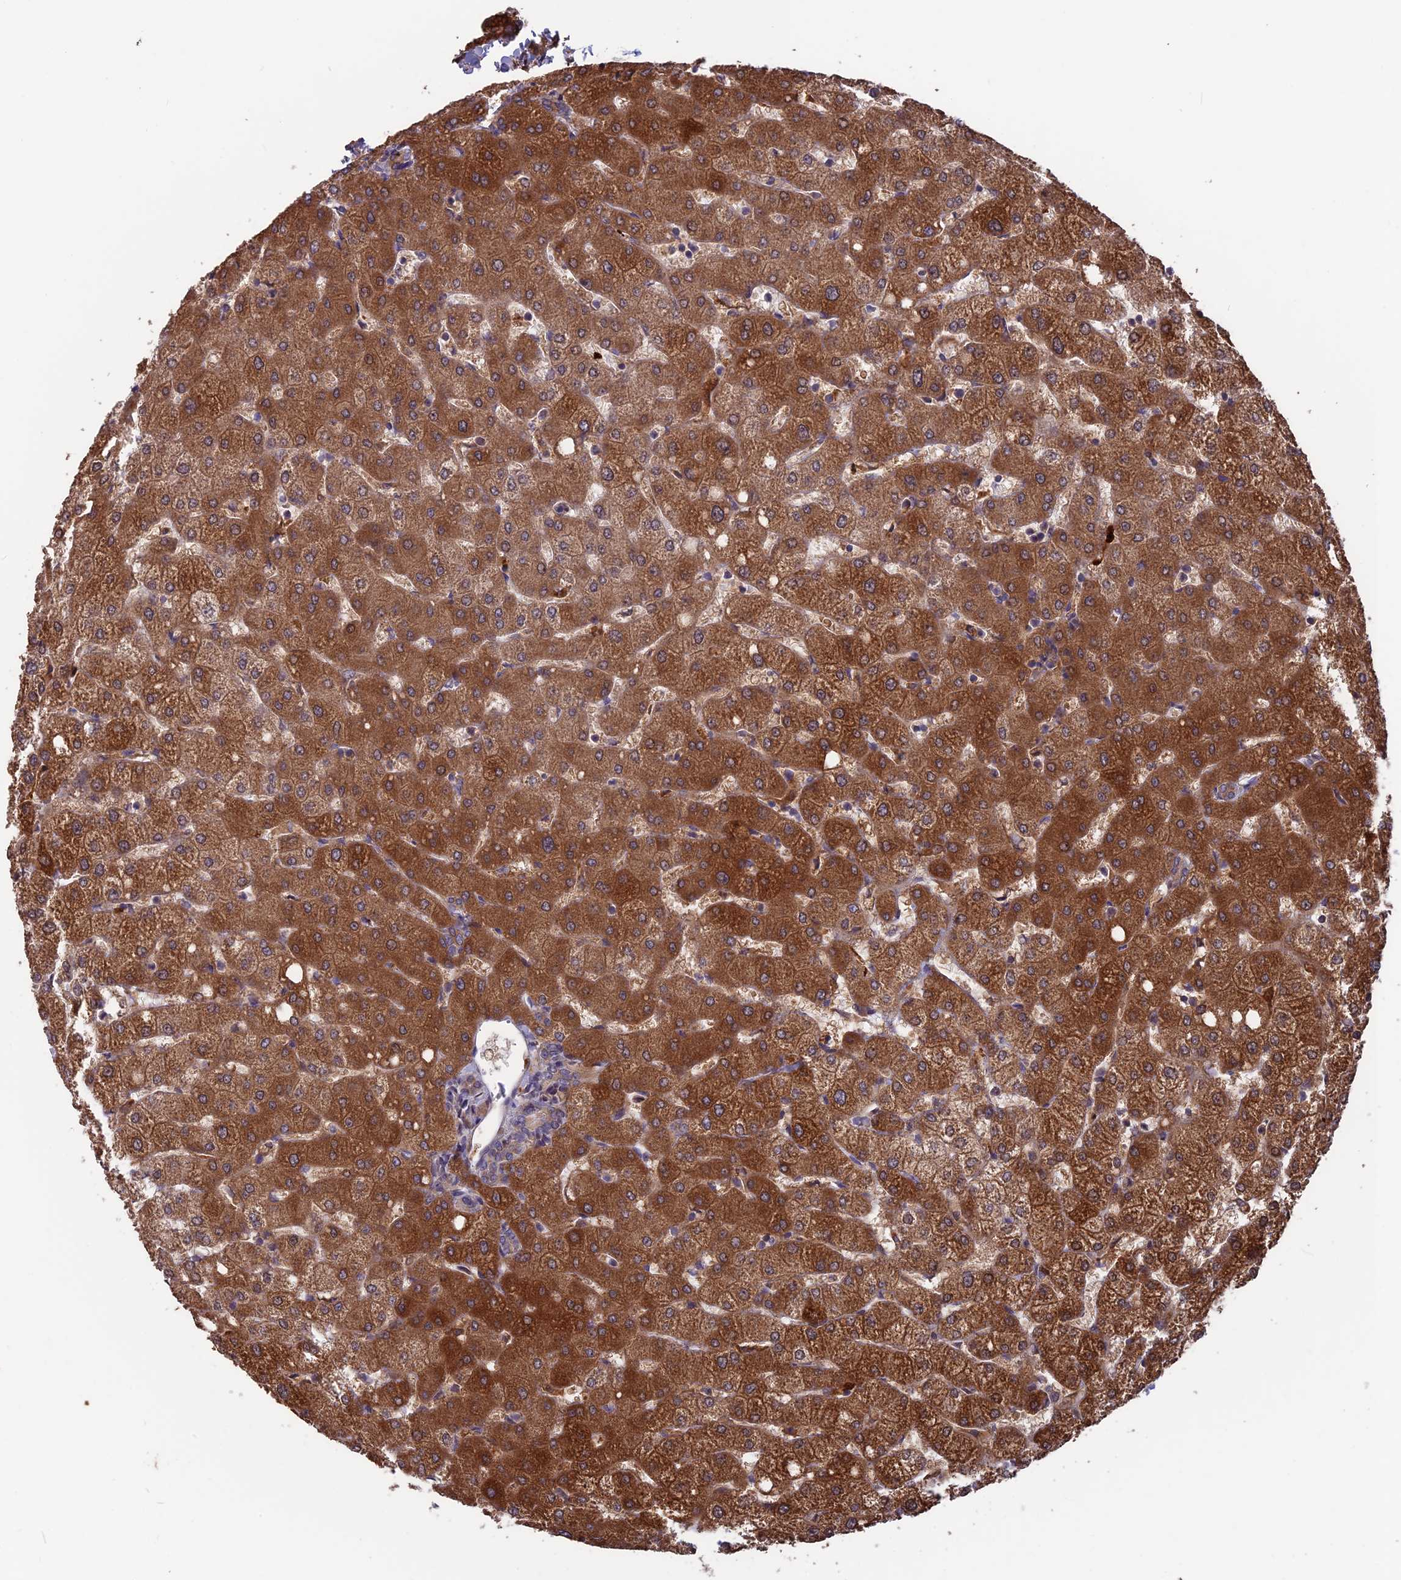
{"staining": {"intensity": "weak", "quantity": "25%-75%", "location": "cytoplasmic/membranous"}, "tissue": "liver", "cell_type": "Cholangiocytes", "image_type": "normal", "snomed": [{"axis": "morphology", "description": "Normal tissue, NOS"}, {"axis": "topography", "description": "Liver"}], "caption": "DAB immunohistochemical staining of benign liver demonstrates weak cytoplasmic/membranous protein staining in approximately 25%-75% of cholangiocytes. Nuclei are stained in blue.", "gene": "MAST2", "patient": {"sex": "female", "age": 54}}